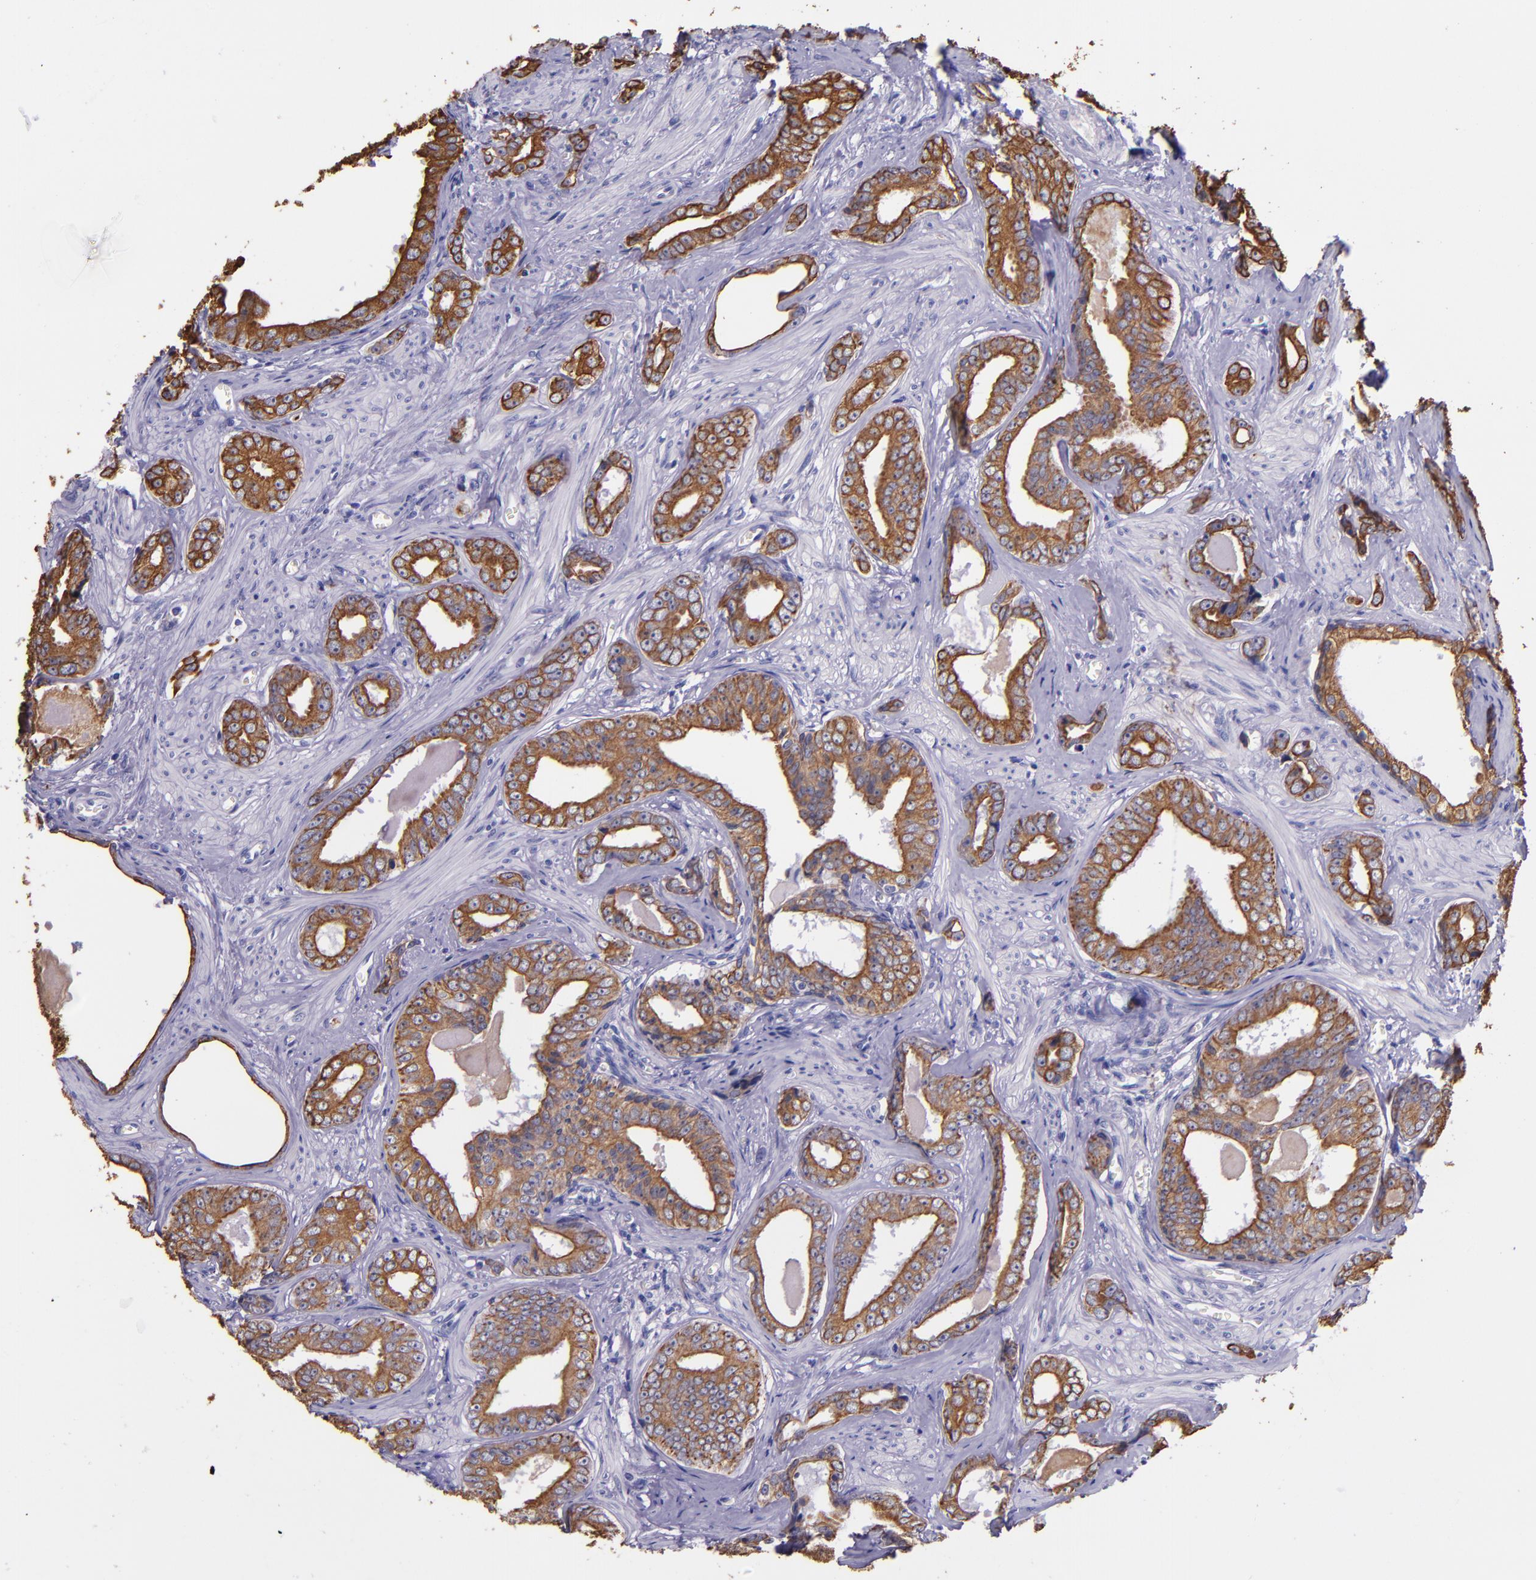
{"staining": {"intensity": "moderate", "quantity": ">75%", "location": "cytoplasmic/membranous"}, "tissue": "prostate cancer", "cell_type": "Tumor cells", "image_type": "cancer", "snomed": [{"axis": "morphology", "description": "Adenocarcinoma, Medium grade"}, {"axis": "topography", "description": "Prostate"}], "caption": "Immunohistochemical staining of adenocarcinoma (medium-grade) (prostate) shows moderate cytoplasmic/membranous protein positivity in about >75% of tumor cells. The protein is stained brown, and the nuclei are stained in blue (DAB (3,3'-diaminobenzidine) IHC with brightfield microscopy, high magnification).", "gene": "KRT4", "patient": {"sex": "male", "age": 79}}